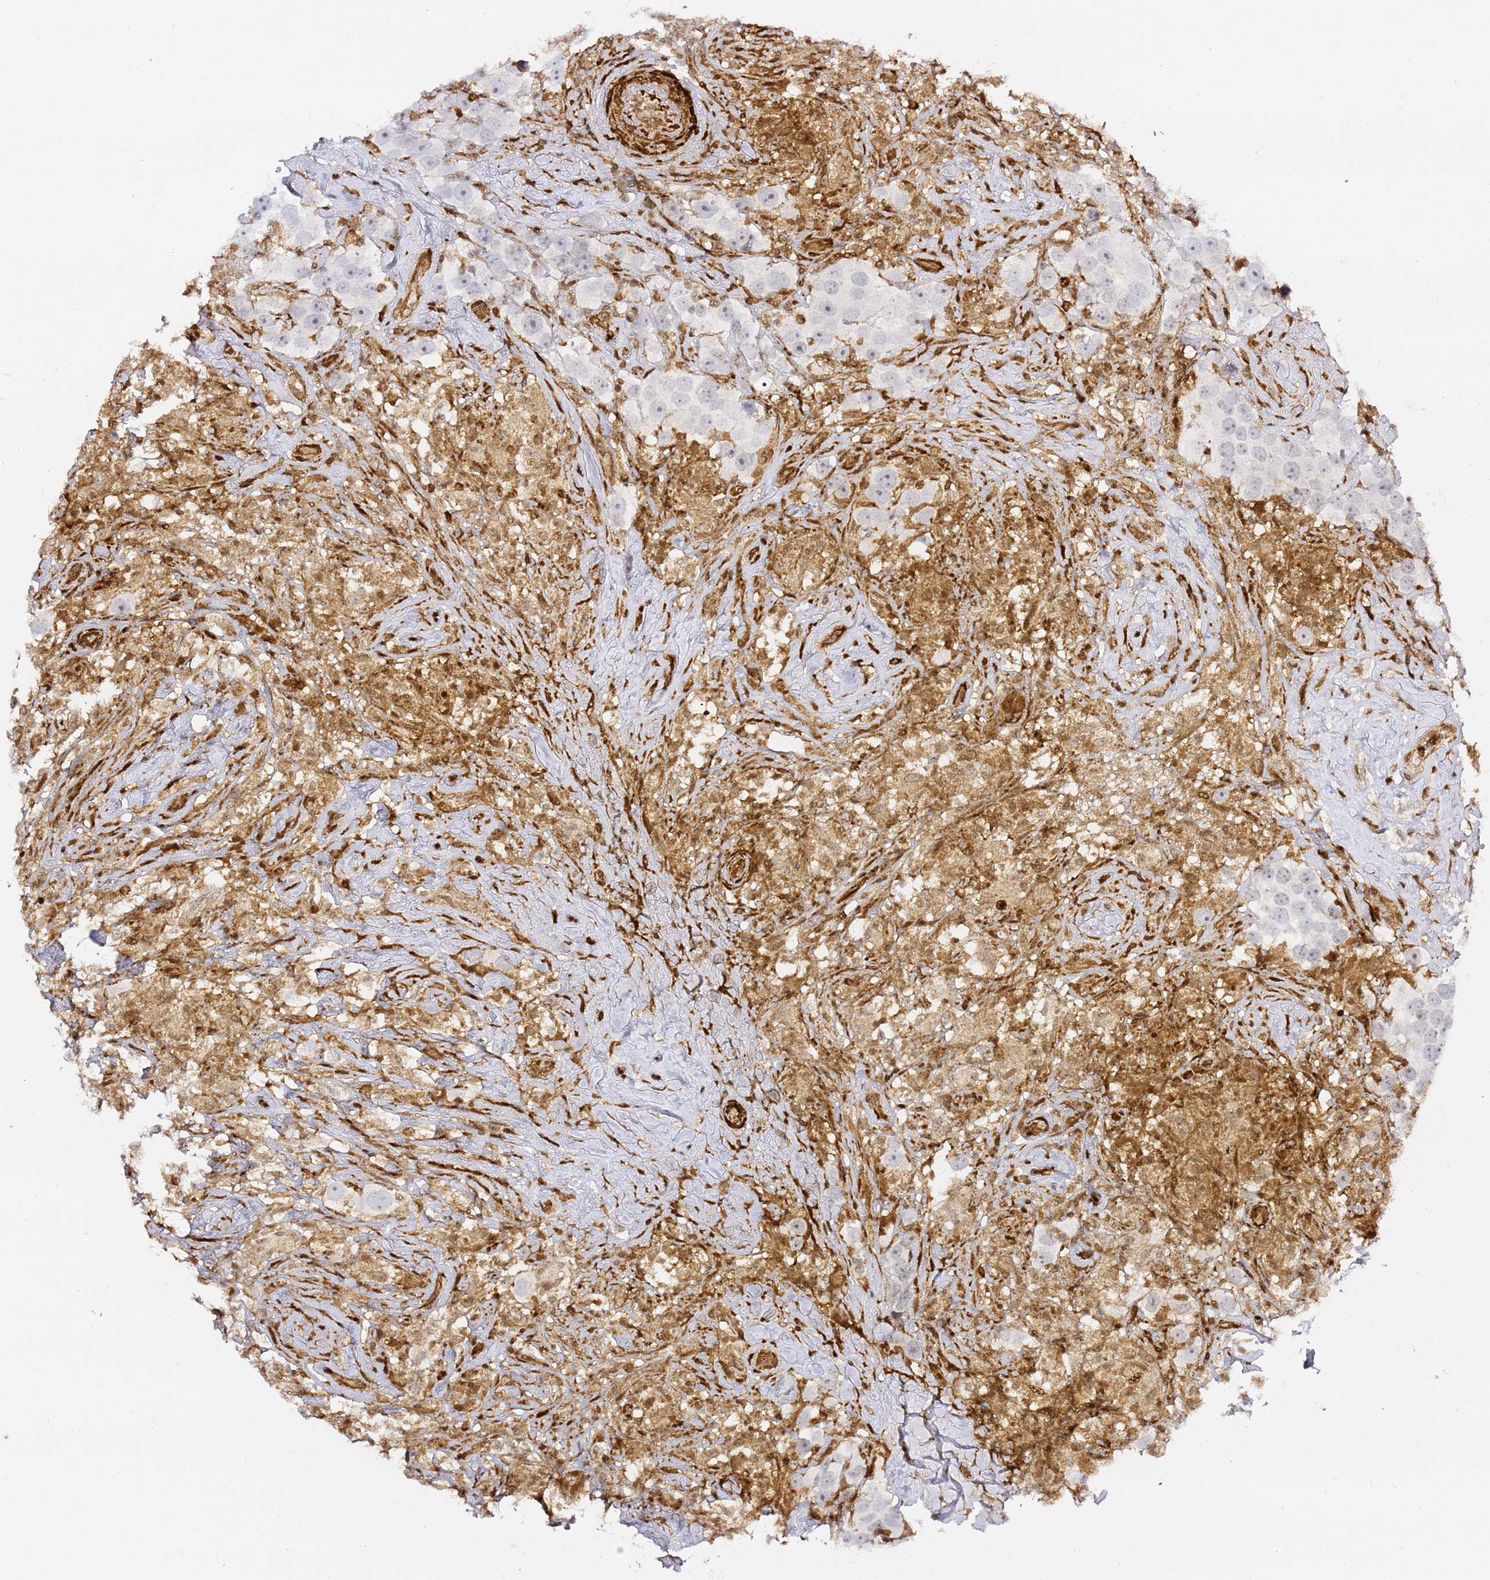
{"staining": {"intensity": "negative", "quantity": "none", "location": "none"}, "tissue": "testis cancer", "cell_type": "Tumor cells", "image_type": "cancer", "snomed": [{"axis": "morphology", "description": "Seminoma, NOS"}, {"axis": "topography", "description": "Testis"}], "caption": "A histopathology image of testis cancer (seminoma) stained for a protein shows no brown staining in tumor cells. (DAB immunohistochemistry (IHC), high magnification).", "gene": "GBP2", "patient": {"sex": "male", "age": 49}}